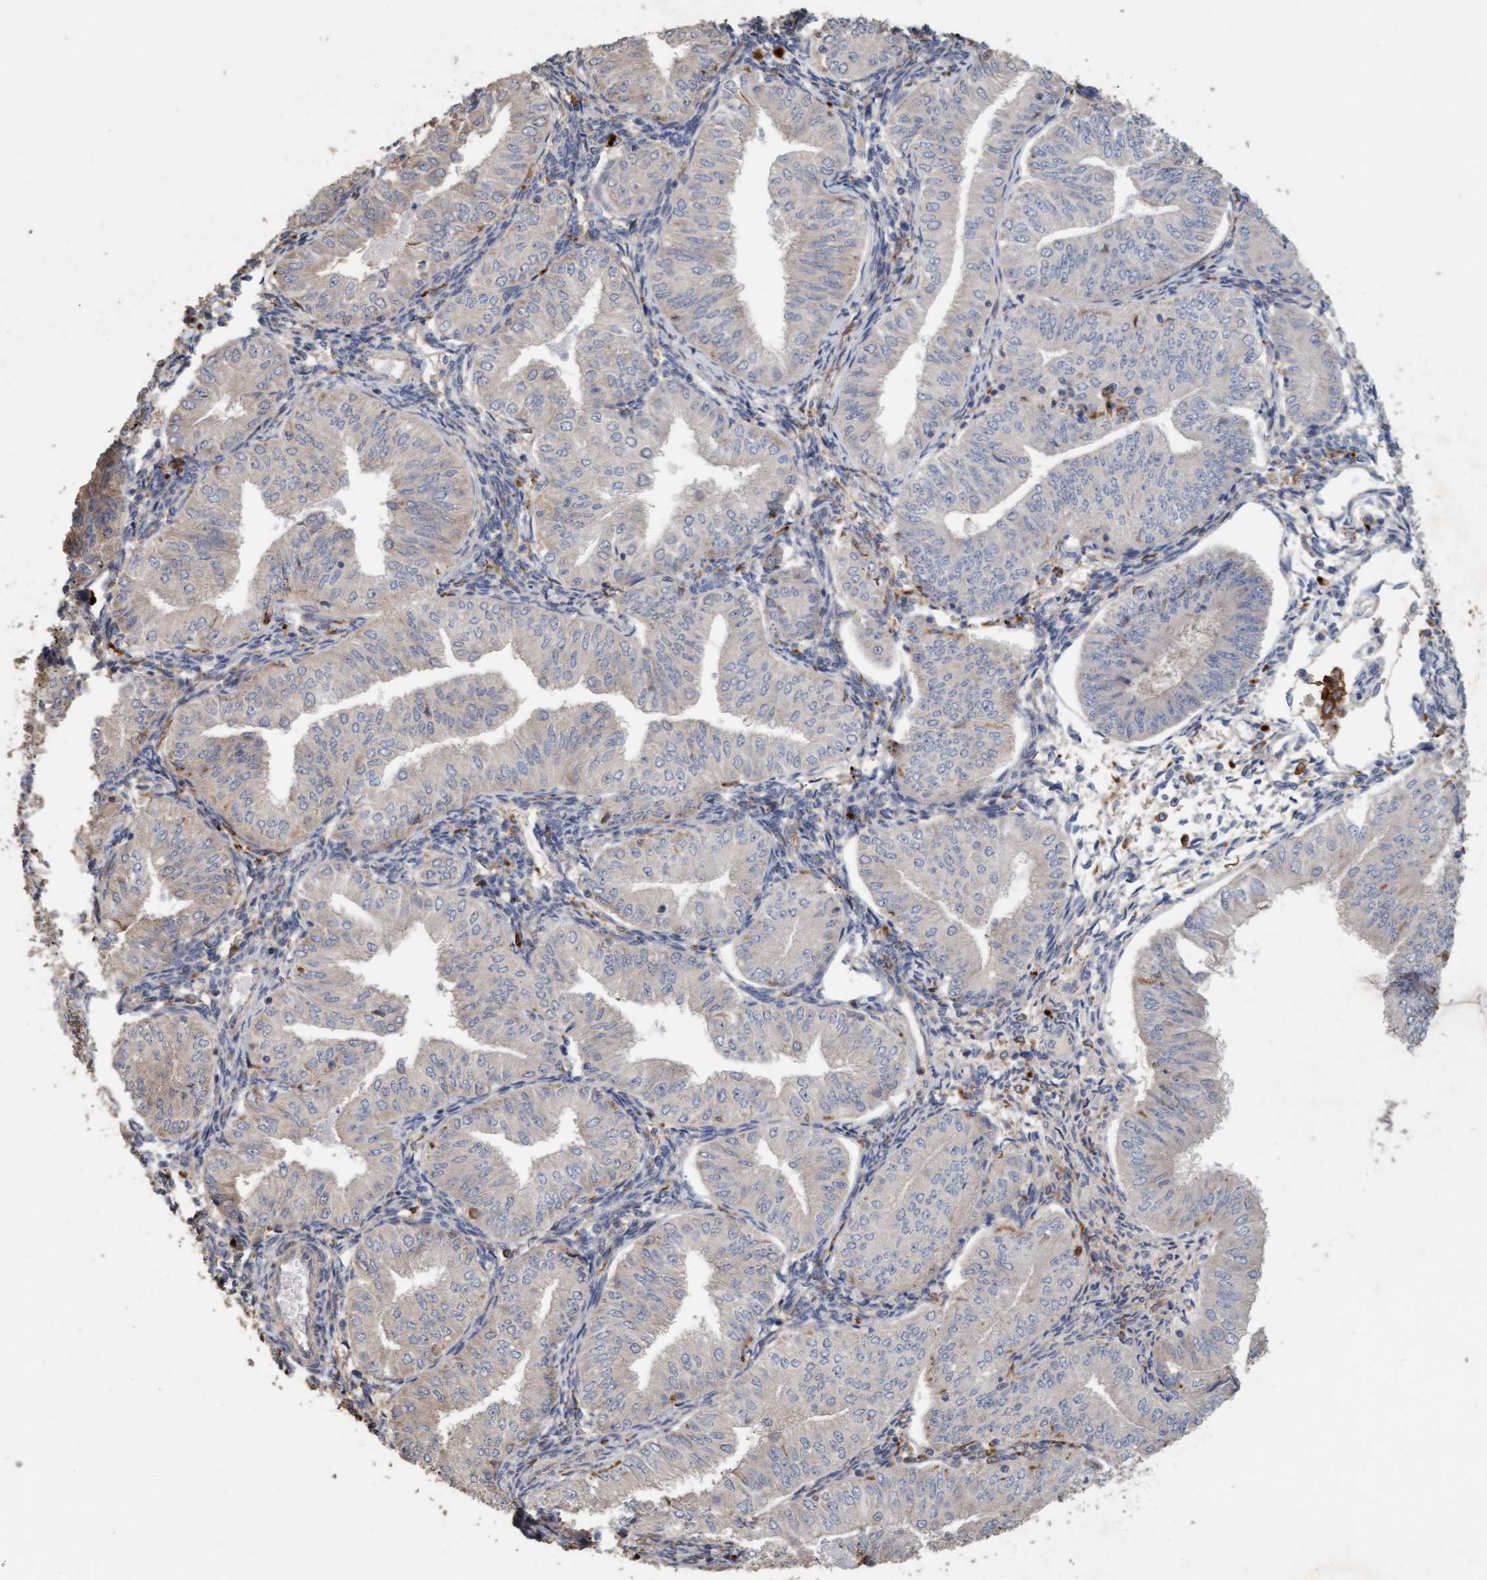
{"staining": {"intensity": "negative", "quantity": "none", "location": "none"}, "tissue": "endometrial cancer", "cell_type": "Tumor cells", "image_type": "cancer", "snomed": [{"axis": "morphology", "description": "Normal tissue, NOS"}, {"axis": "morphology", "description": "Adenocarcinoma, NOS"}, {"axis": "topography", "description": "Endometrium"}], "caption": "Human adenocarcinoma (endometrial) stained for a protein using IHC displays no staining in tumor cells.", "gene": "LONRF1", "patient": {"sex": "female", "age": 53}}